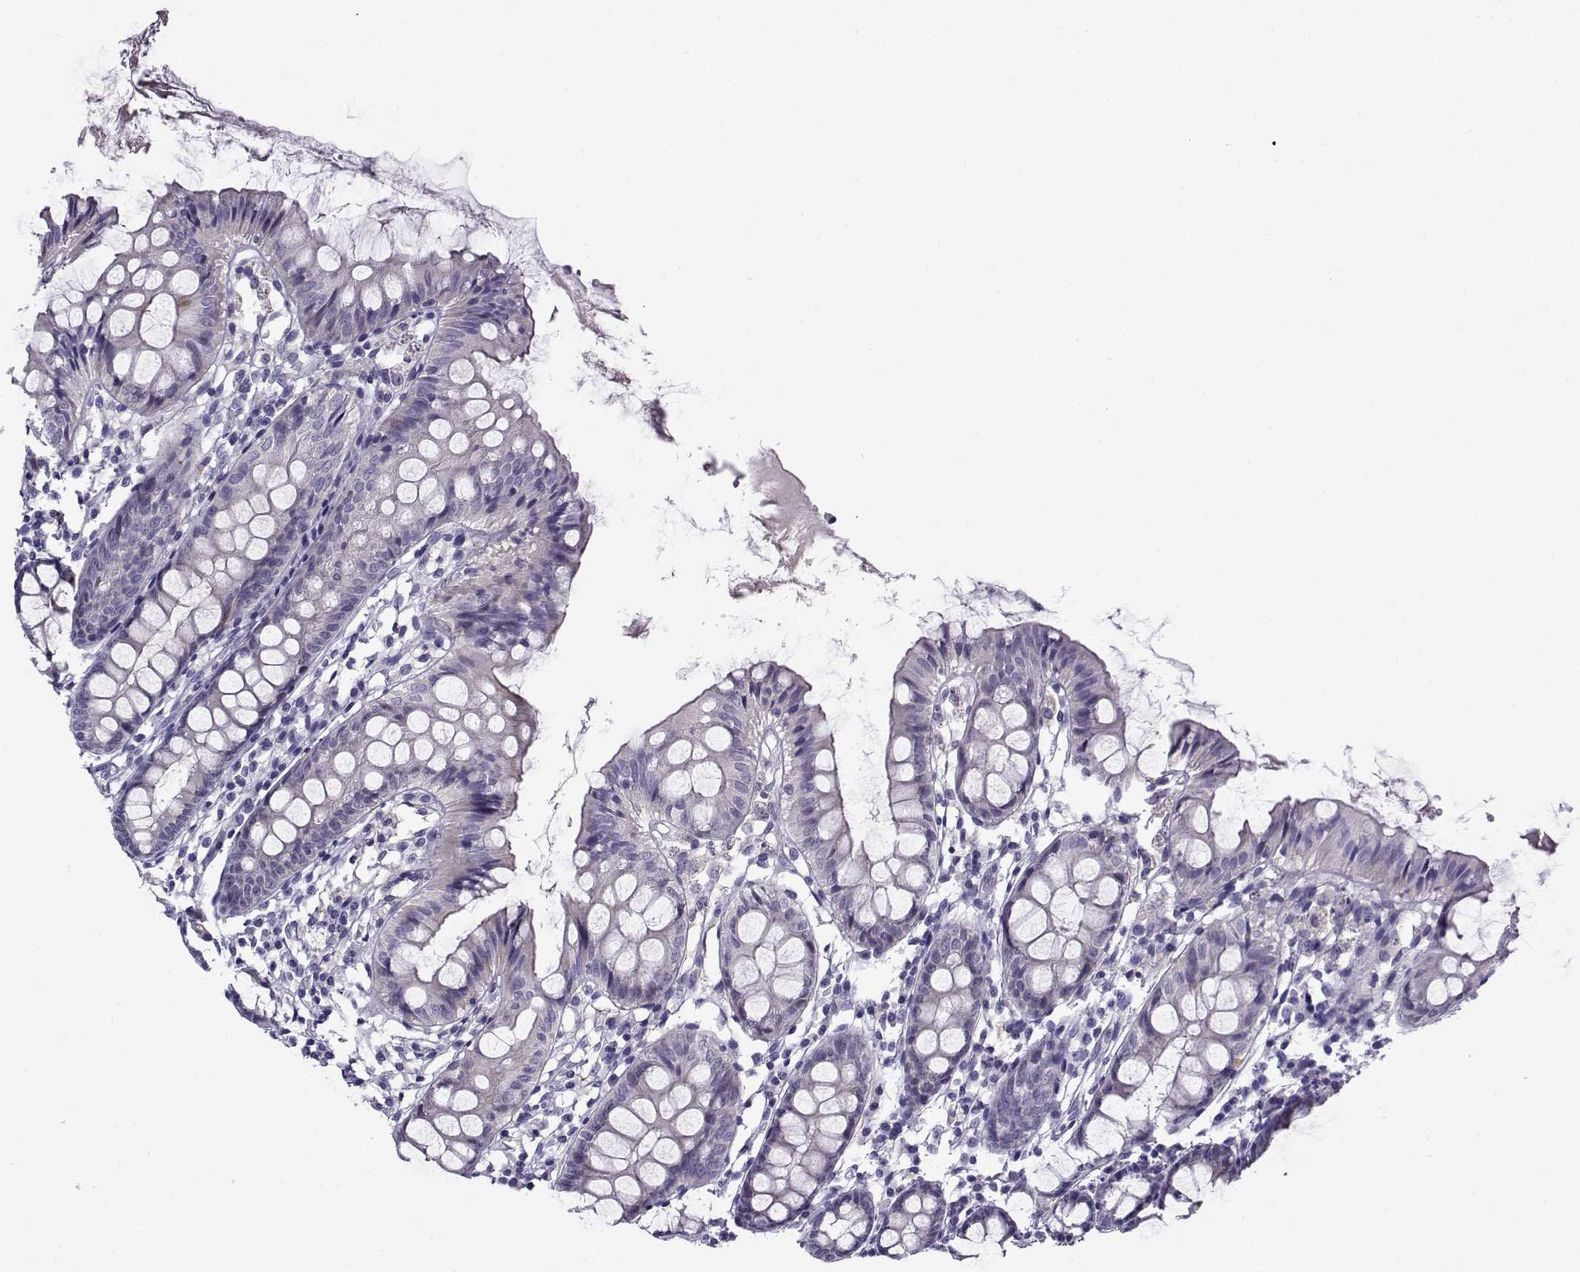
{"staining": {"intensity": "negative", "quantity": "none", "location": "none"}, "tissue": "colon", "cell_type": "Endothelial cells", "image_type": "normal", "snomed": [{"axis": "morphology", "description": "Normal tissue, NOS"}, {"axis": "topography", "description": "Colon"}], "caption": "The histopathology image displays no significant positivity in endothelial cells of colon.", "gene": "FEZF1", "patient": {"sex": "female", "age": 84}}